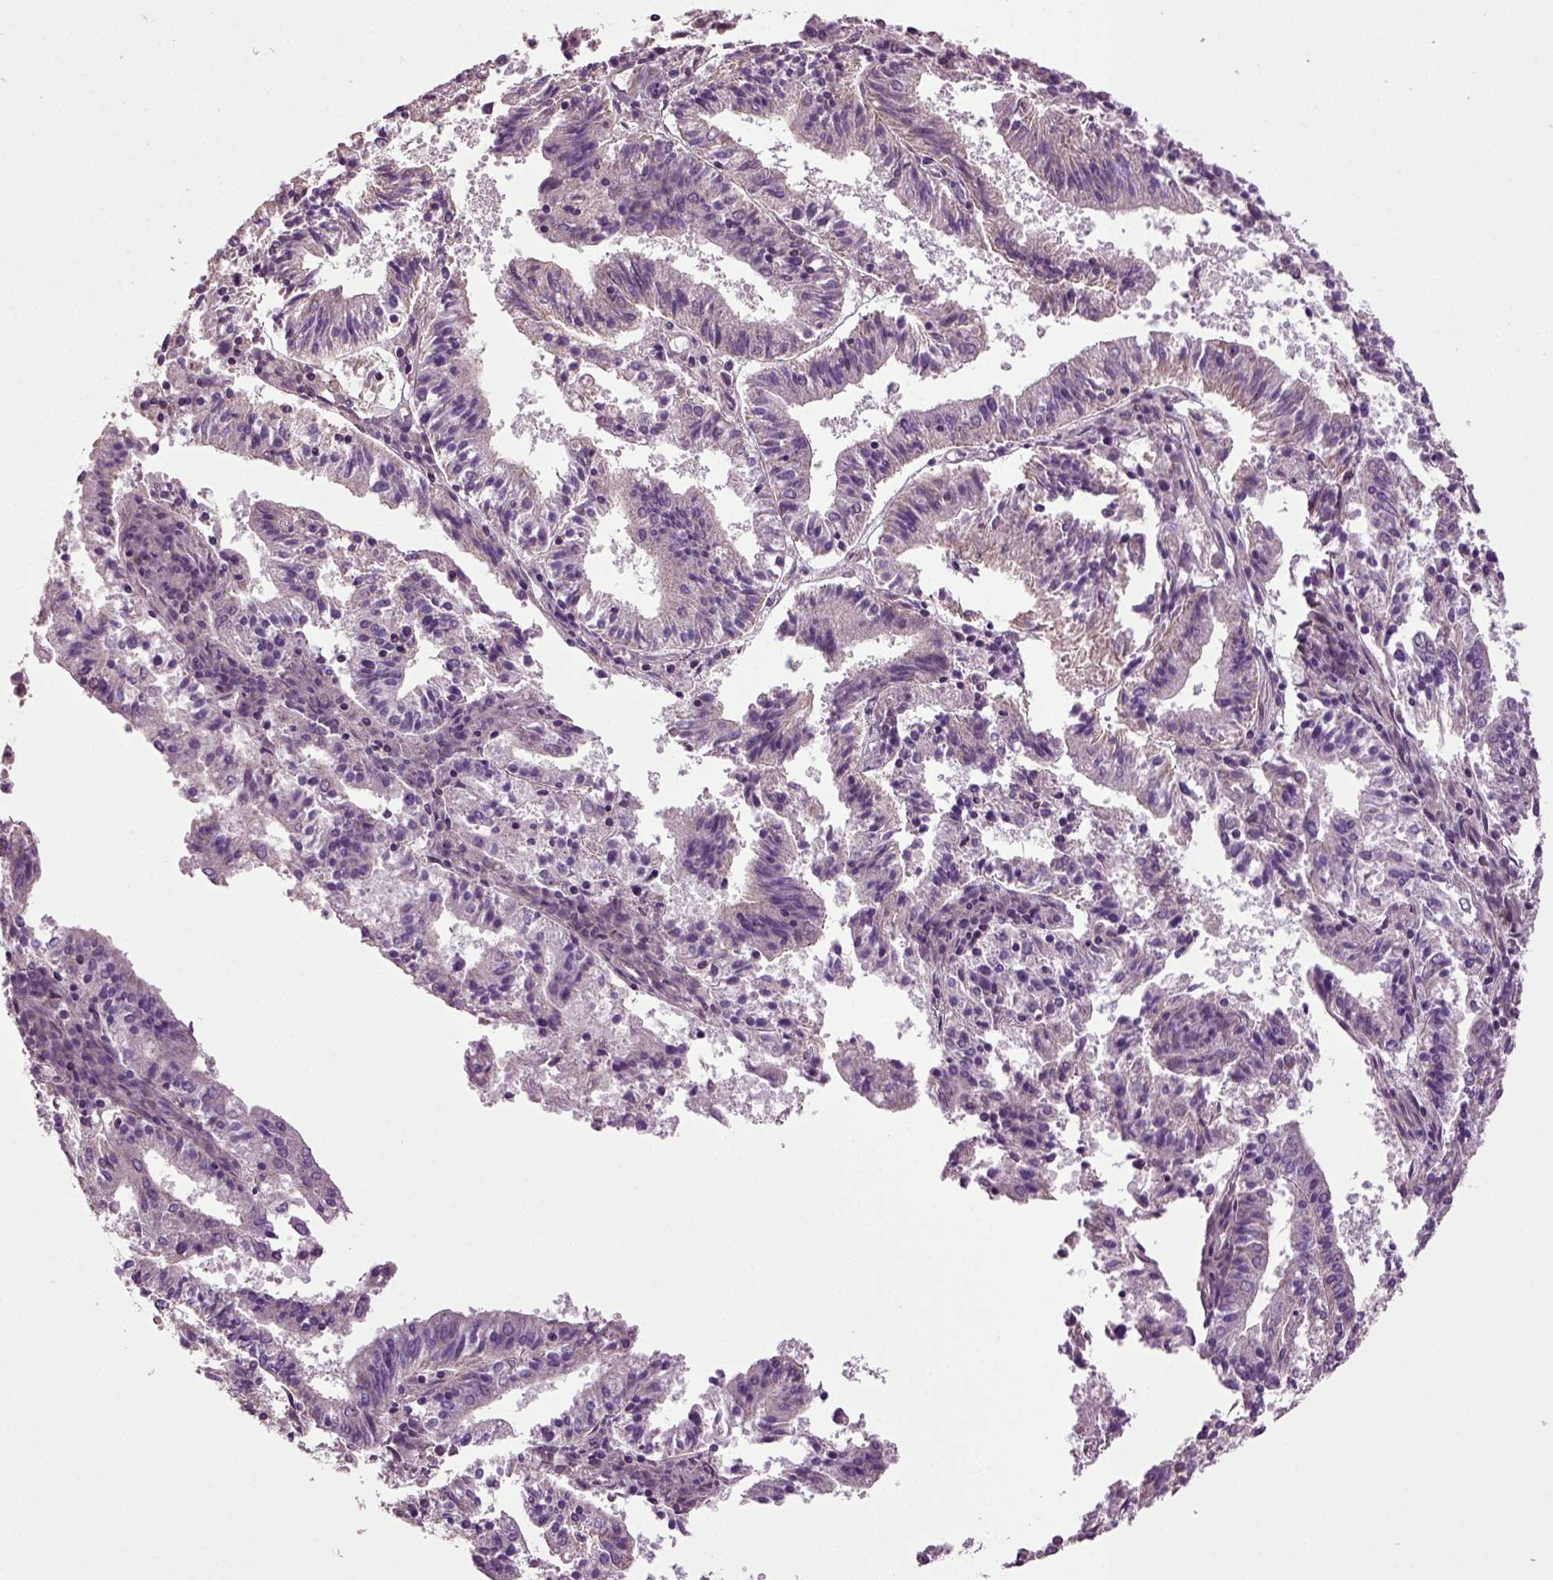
{"staining": {"intensity": "negative", "quantity": "none", "location": "none"}, "tissue": "endometrial cancer", "cell_type": "Tumor cells", "image_type": "cancer", "snomed": [{"axis": "morphology", "description": "Adenocarcinoma, NOS"}, {"axis": "topography", "description": "Endometrium"}], "caption": "Protein analysis of endometrial adenocarcinoma exhibits no significant staining in tumor cells. (Brightfield microscopy of DAB (3,3'-diaminobenzidine) immunohistochemistry (IHC) at high magnification).", "gene": "HAGHL", "patient": {"sex": "female", "age": 82}}